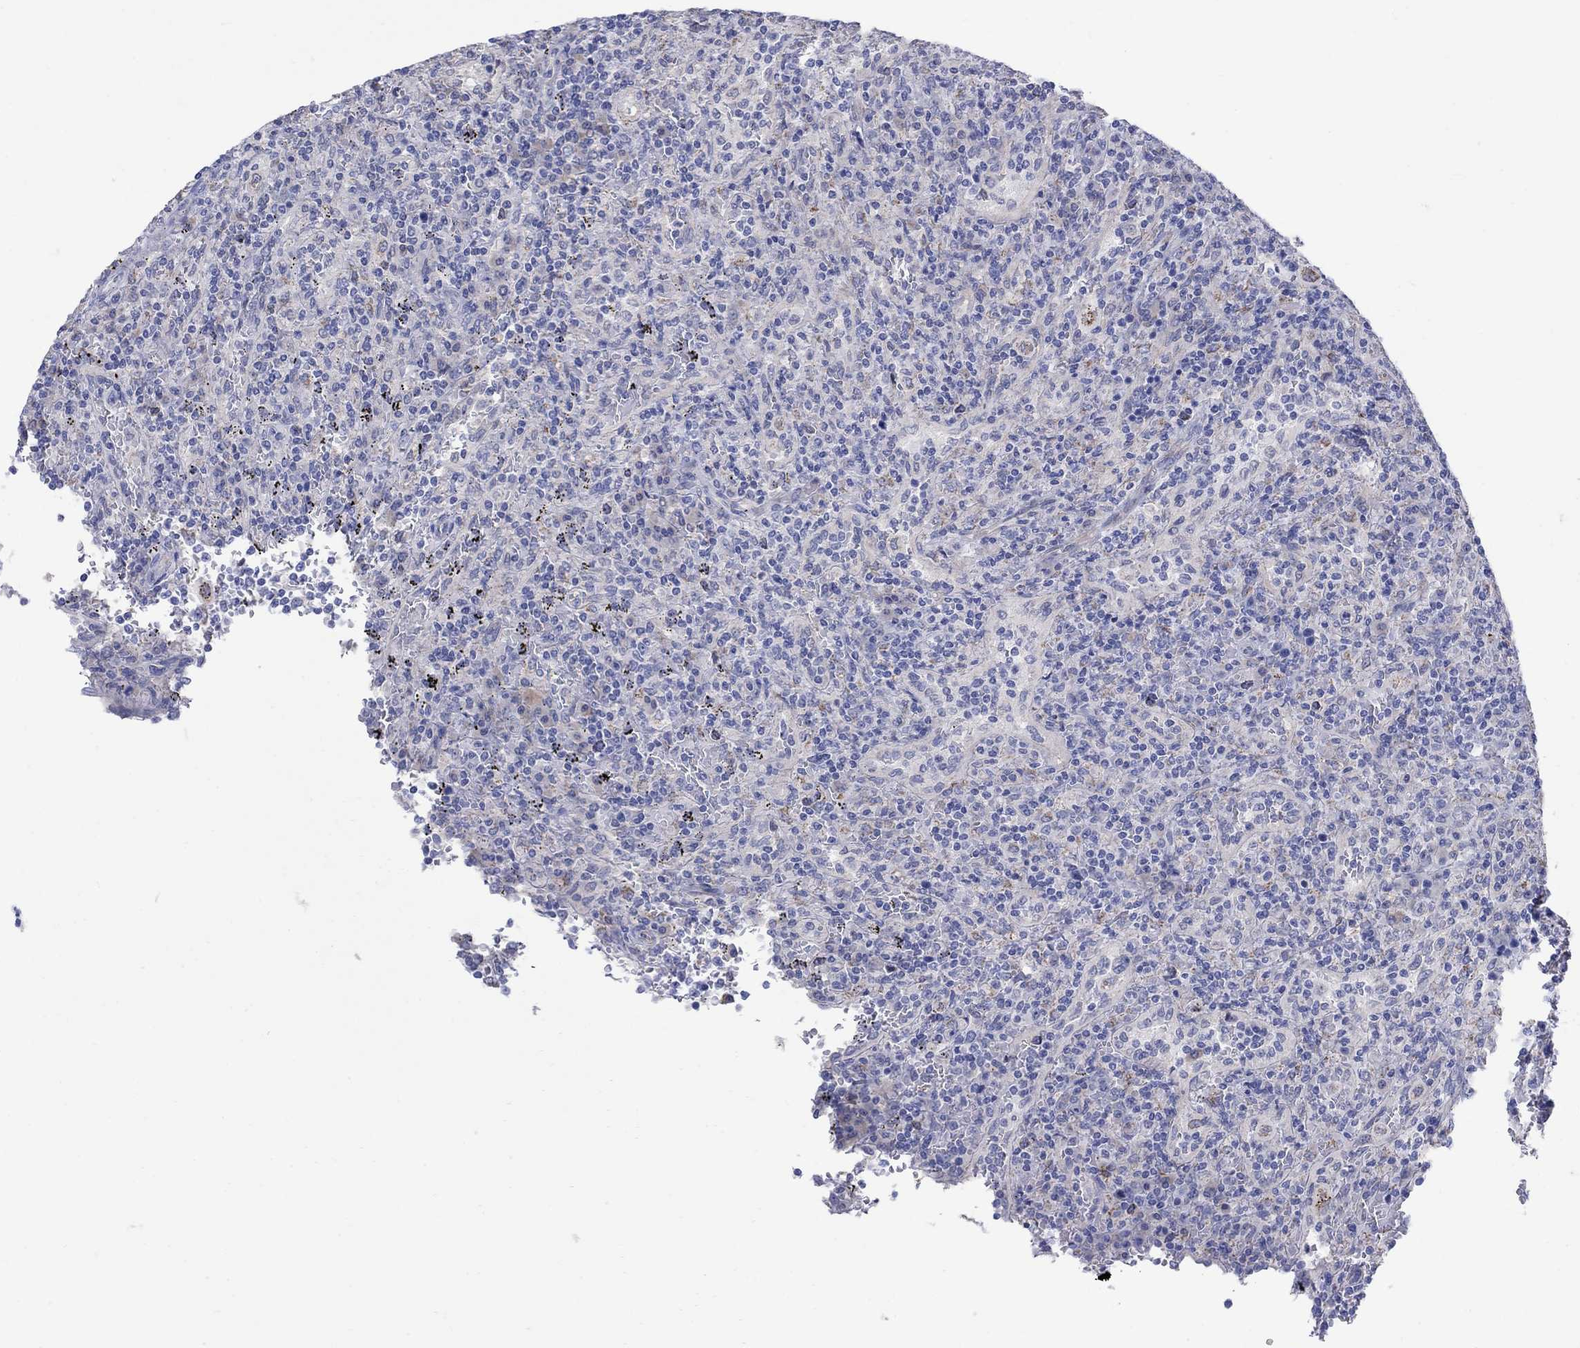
{"staining": {"intensity": "negative", "quantity": "none", "location": "none"}, "tissue": "lymphoma", "cell_type": "Tumor cells", "image_type": "cancer", "snomed": [{"axis": "morphology", "description": "Malignant lymphoma, non-Hodgkin's type, Low grade"}, {"axis": "topography", "description": "Spleen"}], "caption": "High magnification brightfield microscopy of low-grade malignant lymphoma, non-Hodgkin's type stained with DAB (3,3'-diaminobenzidine) (brown) and counterstained with hematoxylin (blue): tumor cells show no significant expression.", "gene": "REEP2", "patient": {"sex": "male", "age": 62}}